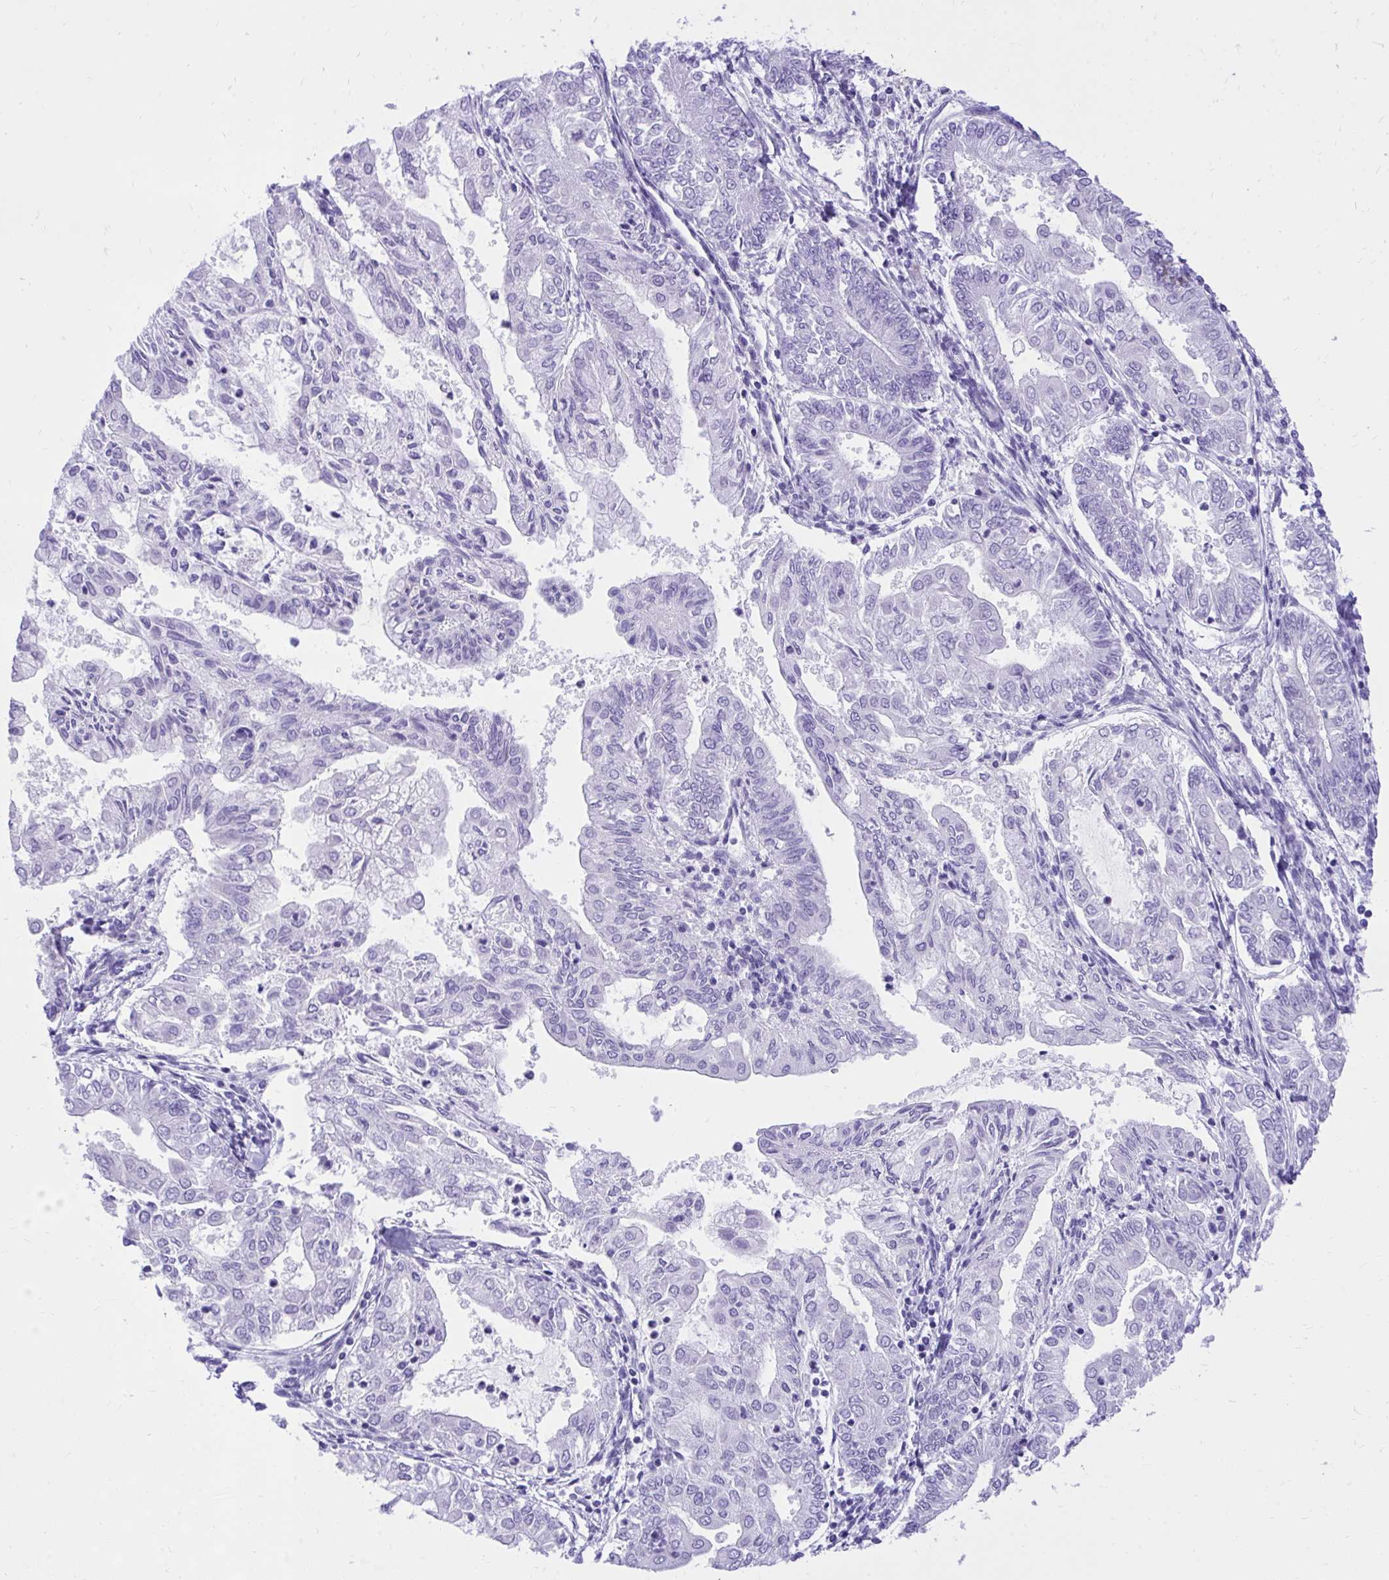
{"staining": {"intensity": "negative", "quantity": "none", "location": "none"}, "tissue": "endometrial cancer", "cell_type": "Tumor cells", "image_type": "cancer", "snomed": [{"axis": "morphology", "description": "Adenocarcinoma, NOS"}, {"axis": "topography", "description": "Endometrium"}], "caption": "Protein analysis of endometrial cancer (adenocarcinoma) exhibits no significant positivity in tumor cells.", "gene": "KCNN4", "patient": {"sex": "female", "age": 68}}